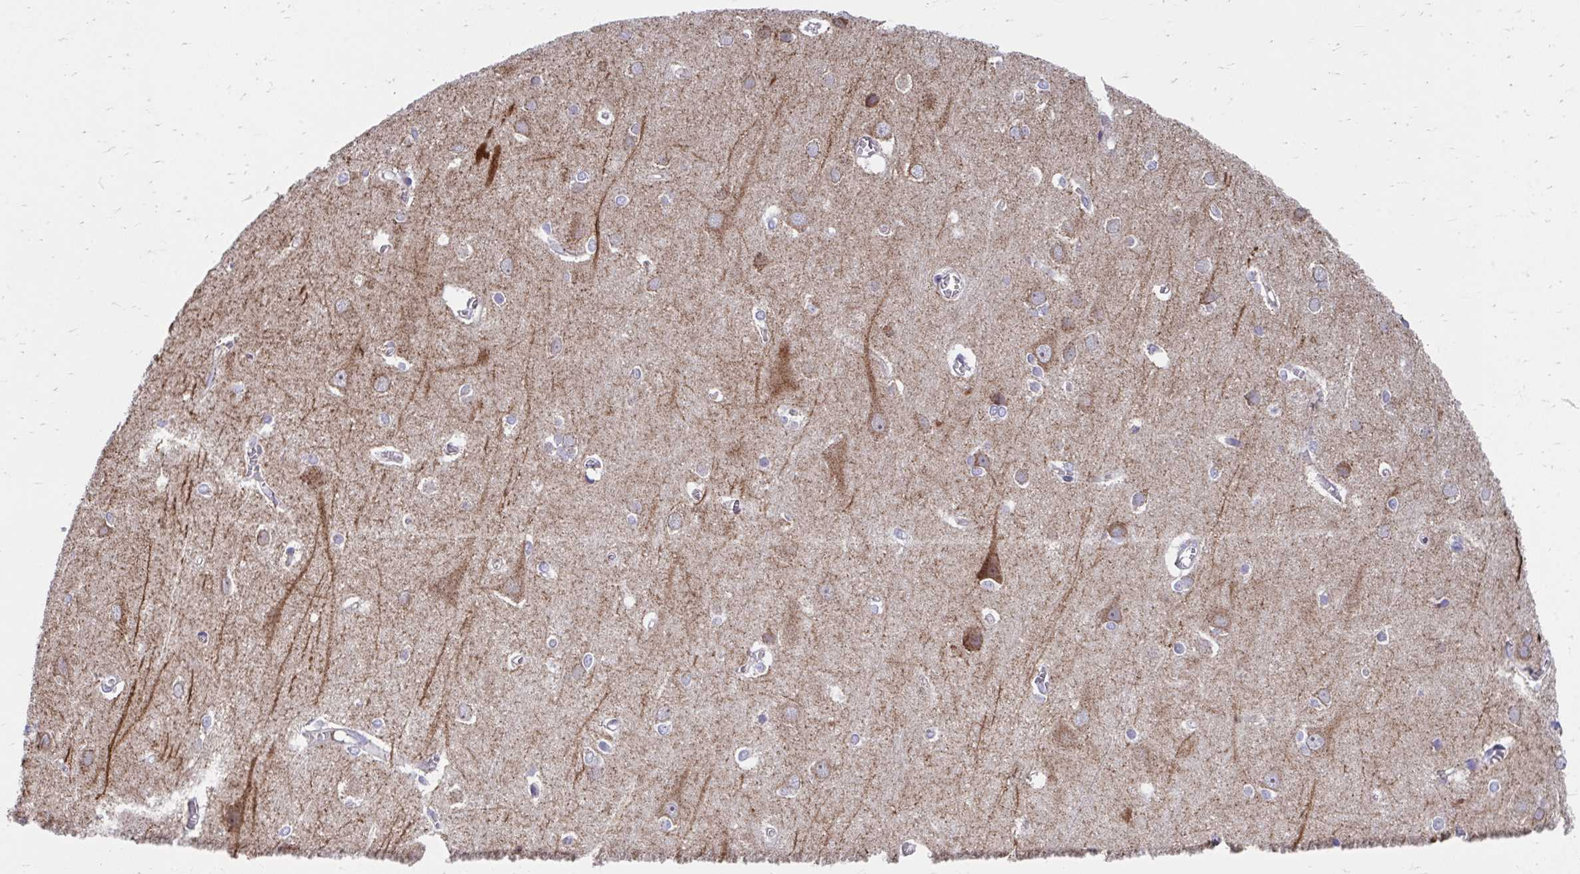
{"staining": {"intensity": "negative", "quantity": "none", "location": "none"}, "tissue": "cerebral cortex", "cell_type": "Endothelial cells", "image_type": "normal", "snomed": [{"axis": "morphology", "description": "Normal tissue, NOS"}, {"axis": "topography", "description": "Cerebral cortex"}], "caption": "This is a micrograph of immunohistochemistry staining of unremarkable cerebral cortex, which shows no expression in endothelial cells.", "gene": "FHIP1B", "patient": {"sex": "male", "age": 37}}